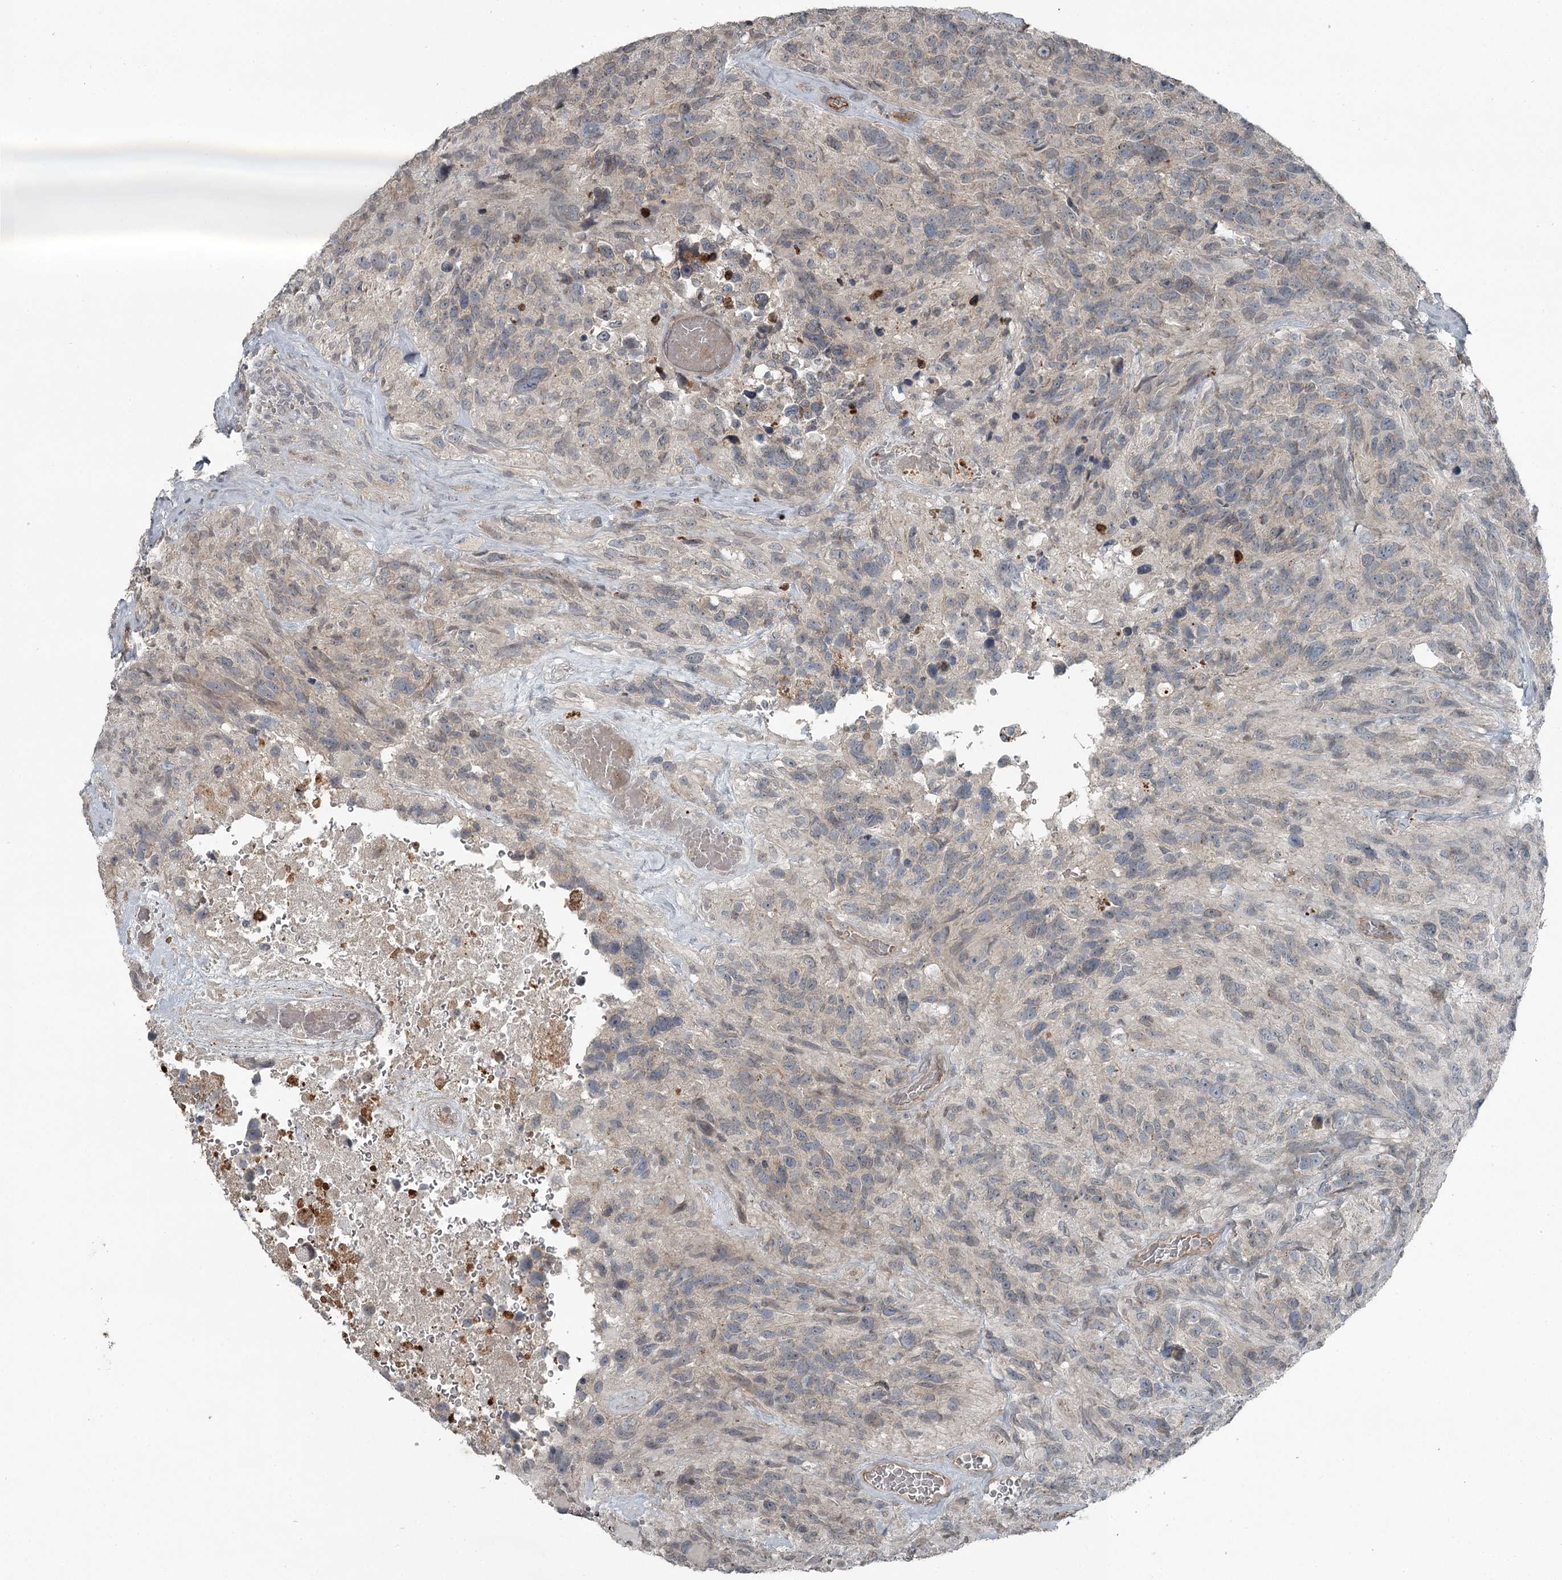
{"staining": {"intensity": "negative", "quantity": "none", "location": "none"}, "tissue": "glioma", "cell_type": "Tumor cells", "image_type": "cancer", "snomed": [{"axis": "morphology", "description": "Glioma, malignant, High grade"}, {"axis": "topography", "description": "Brain"}], "caption": "Tumor cells are negative for protein expression in human malignant glioma (high-grade).", "gene": "SLC39A8", "patient": {"sex": "male", "age": 69}}